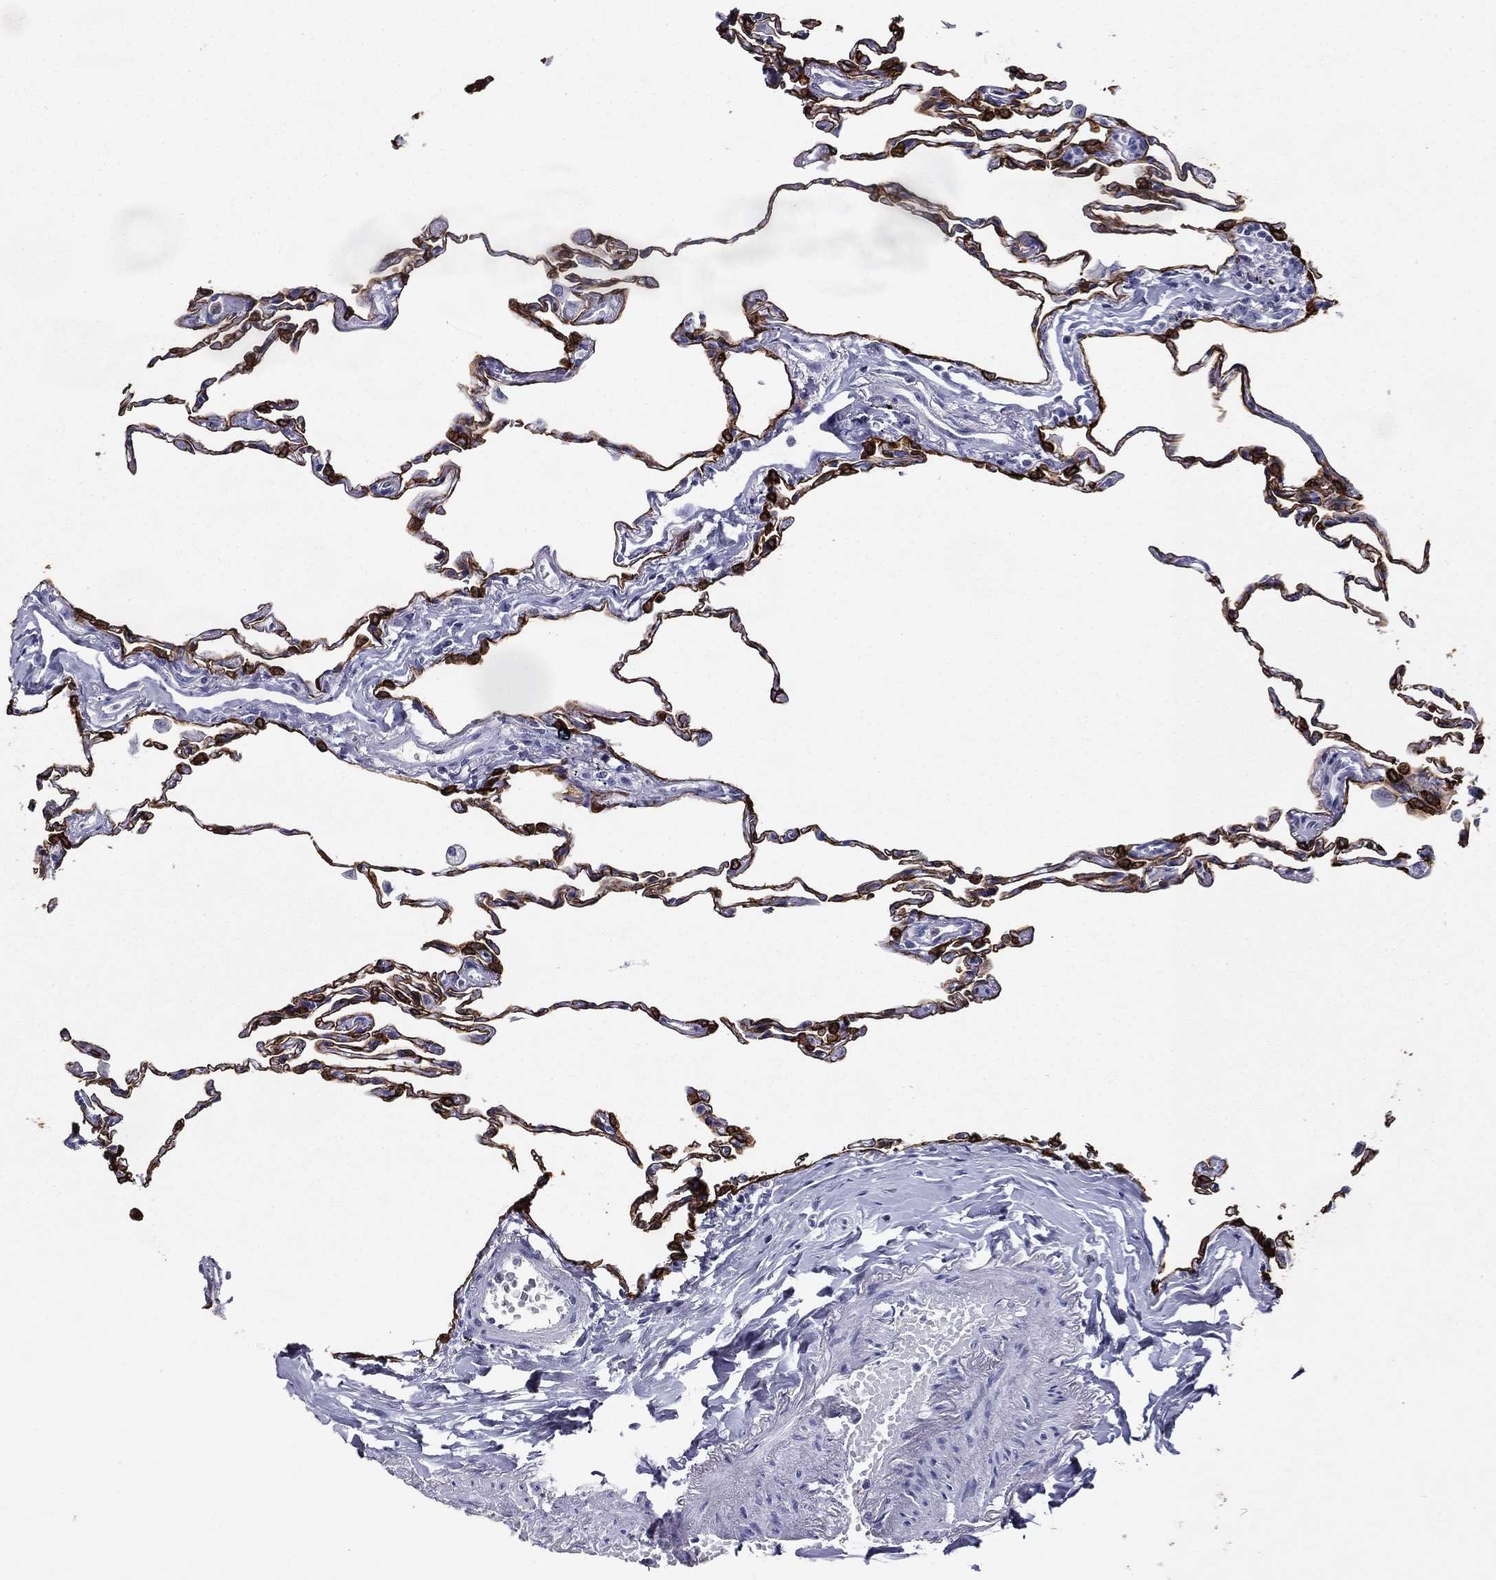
{"staining": {"intensity": "strong", "quantity": "25%-75%", "location": "cytoplasmic/membranous"}, "tissue": "lung", "cell_type": "Alveolar cells", "image_type": "normal", "snomed": [{"axis": "morphology", "description": "Normal tissue, NOS"}, {"axis": "topography", "description": "Lung"}], "caption": "Immunohistochemical staining of unremarkable lung reveals 25%-75% levels of strong cytoplasmic/membranous protein expression in about 25%-75% of alveolar cells.", "gene": "KRT7", "patient": {"sex": "female", "age": 57}}